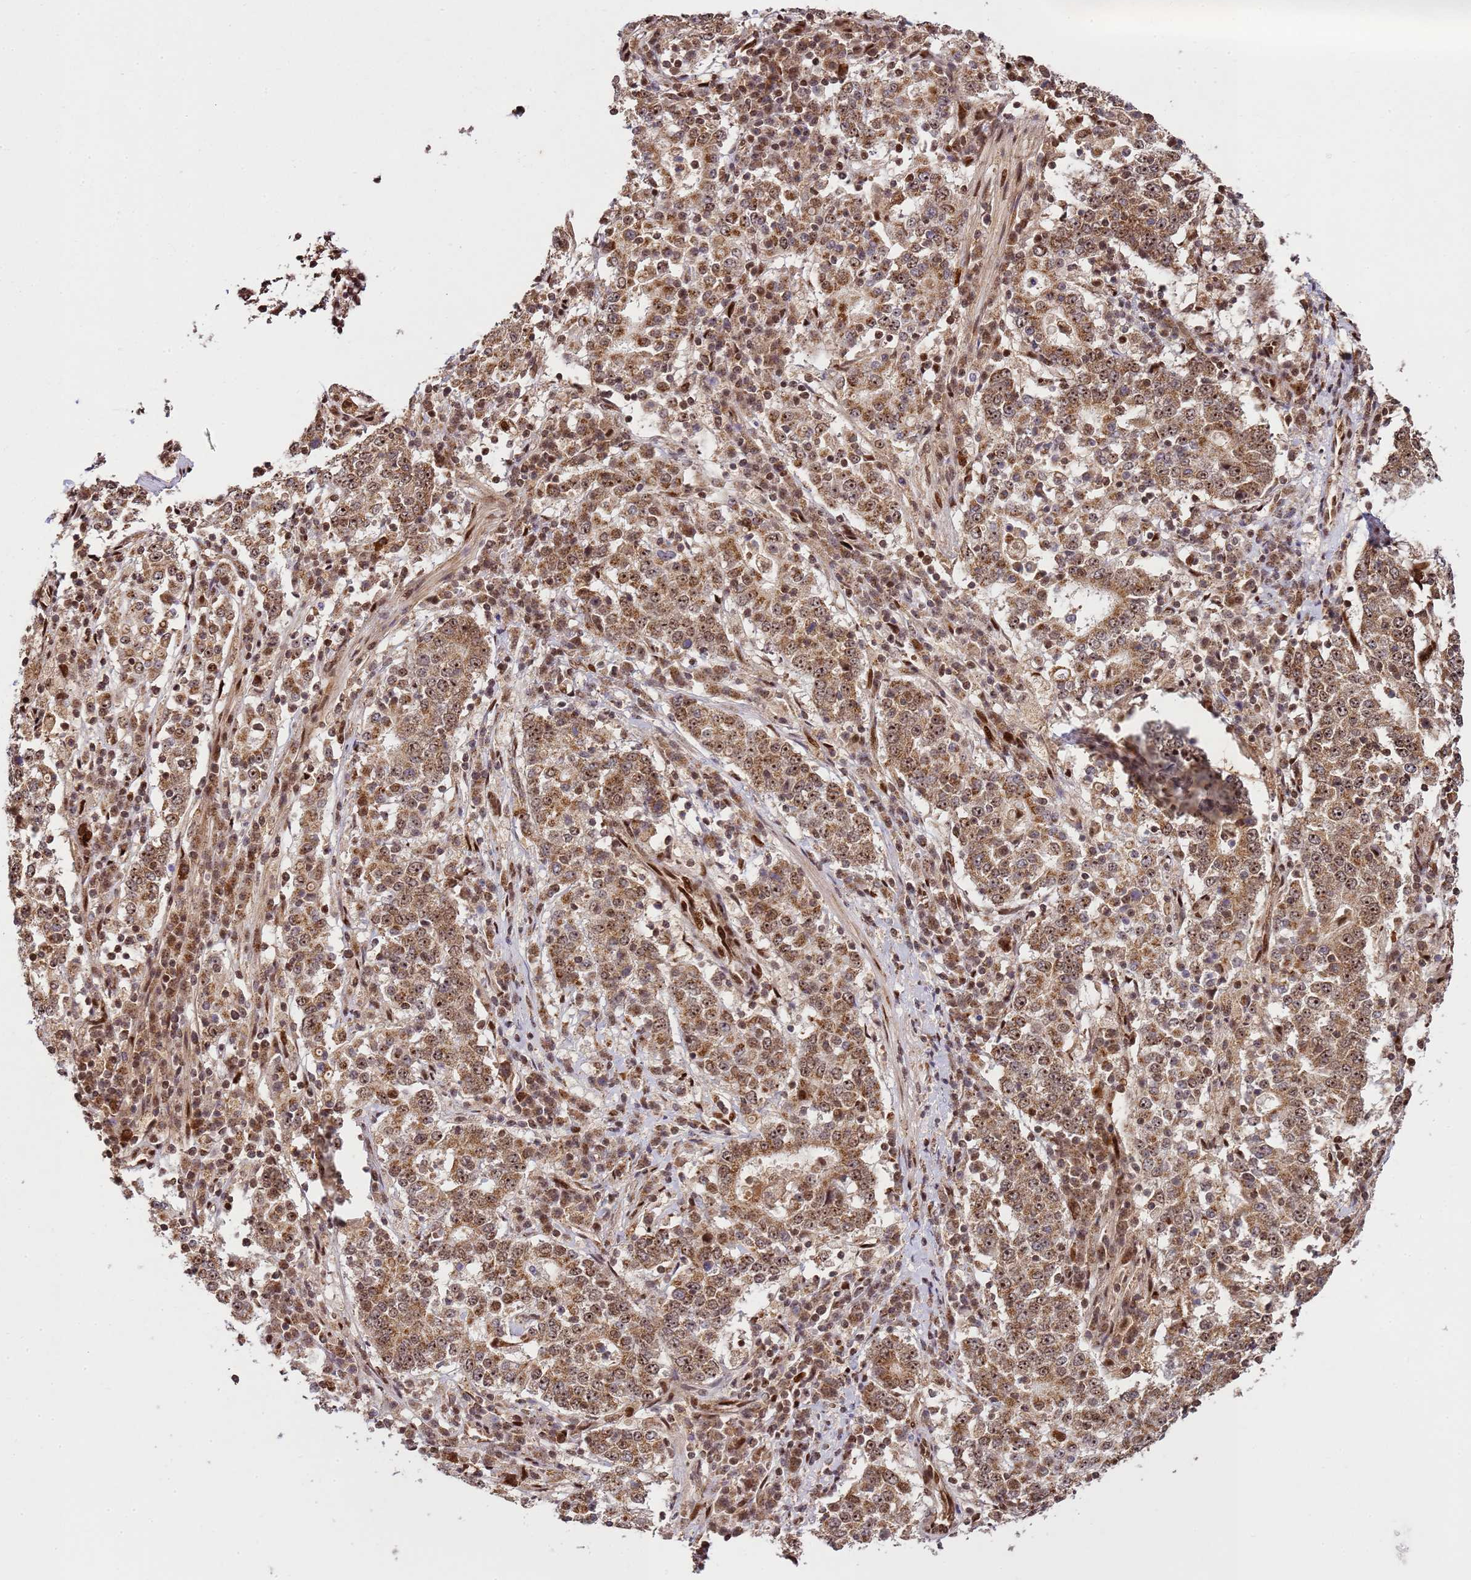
{"staining": {"intensity": "moderate", "quantity": ">75%", "location": "cytoplasmic/membranous,nuclear"}, "tissue": "stomach cancer", "cell_type": "Tumor cells", "image_type": "cancer", "snomed": [{"axis": "morphology", "description": "Adenocarcinoma, NOS"}, {"axis": "topography", "description": "Stomach"}], "caption": "The photomicrograph demonstrates staining of stomach cancer, revealing moderate cytoplasmic/membranous and nuclear protein positivity (brown color) within tumor cells.", "gene": "PEX14", "patient": {"sex": "male", "age": 59}}